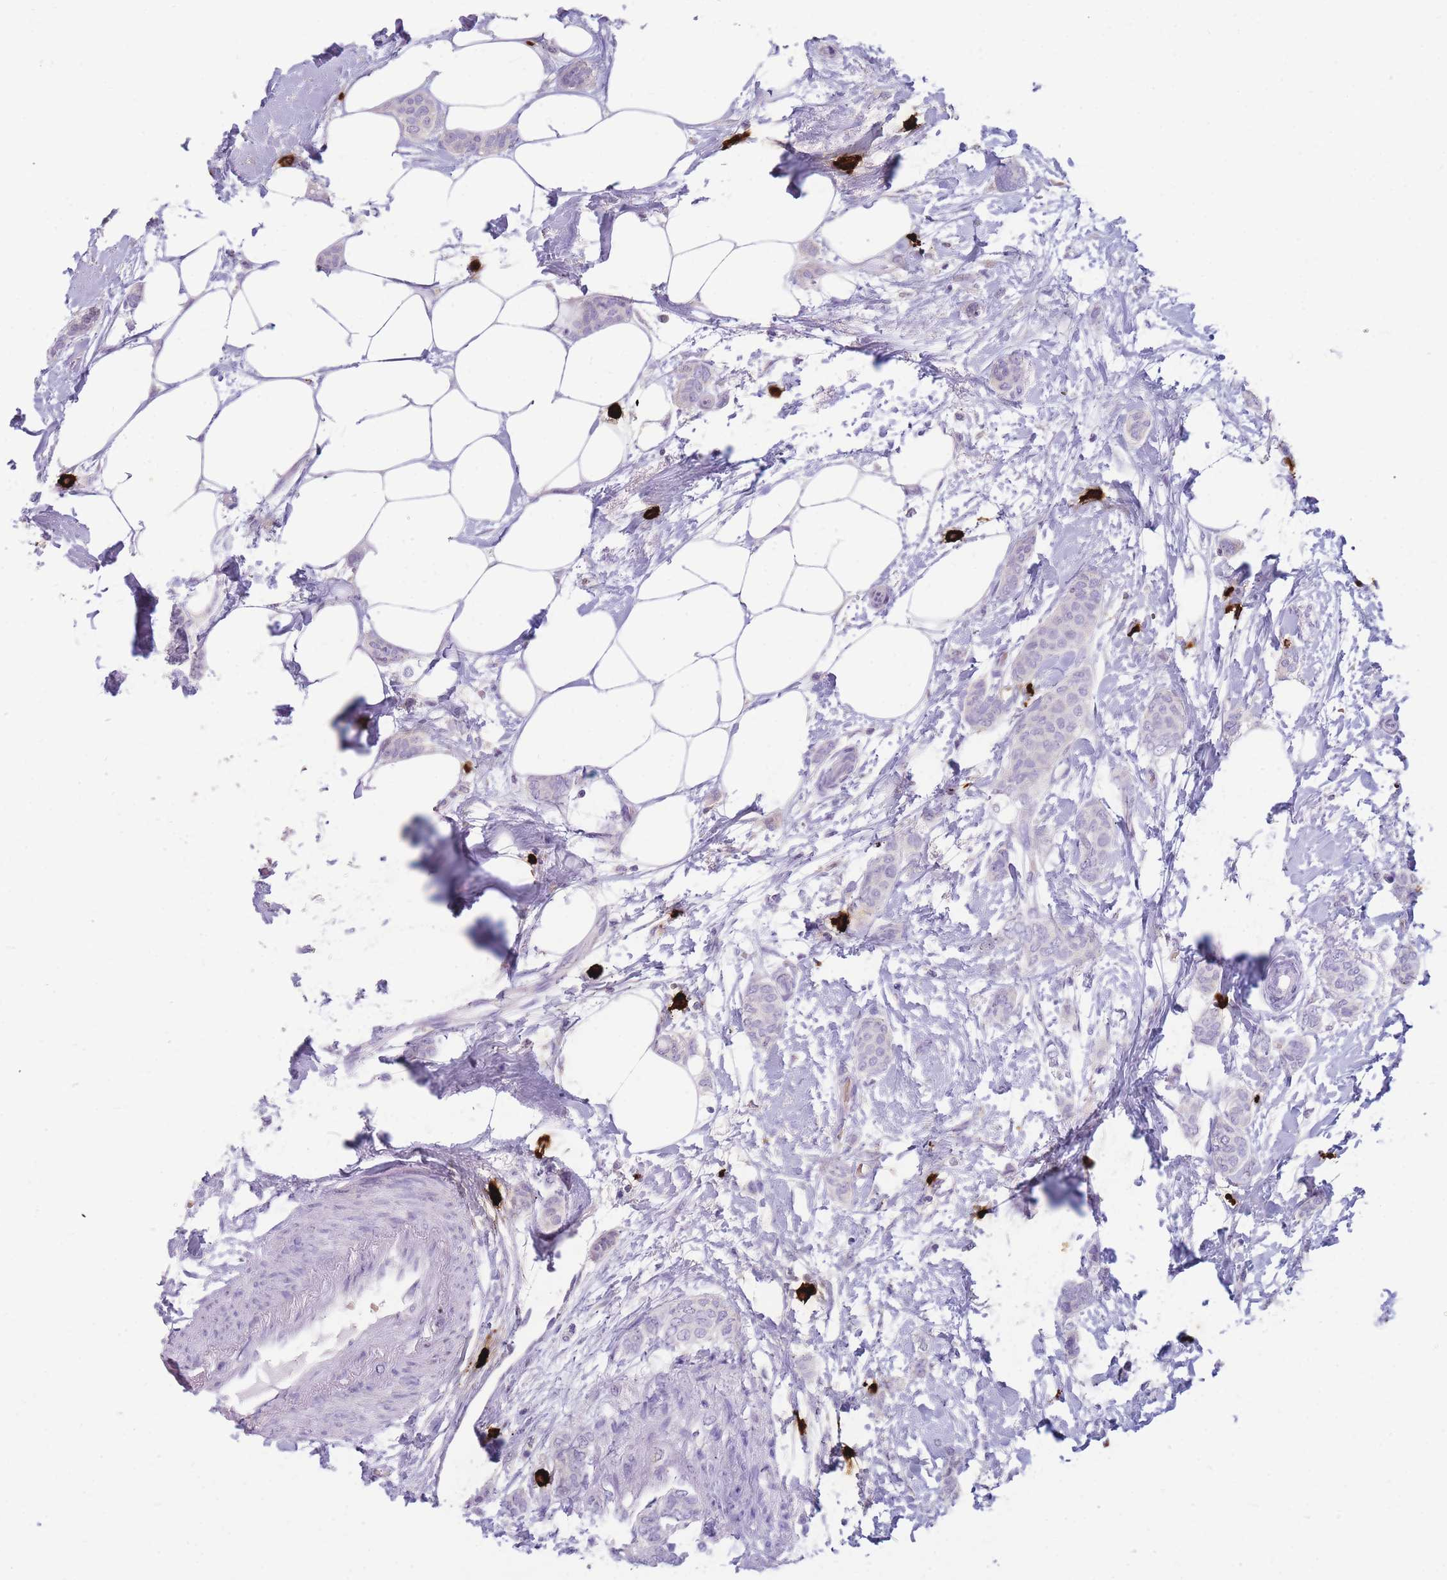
{"staining": {"intensity": "negative", "quantity": "none", "location": "none"}, "tissue": "breast cancer", "cell_type": "Tumor cells", "image_type": "cancer", "snomed": [{"axis": "morphology", "description": "Duct carcinoma"}, {"axis": "topography", "description": "Breast"}], "caption": "Immunohistochemistry of breast infiltrating ductal carcinoma displays no positivity in tumor cells.", "gene": "TPSAB1", "patient": {"sex": "female", "age": 72}}